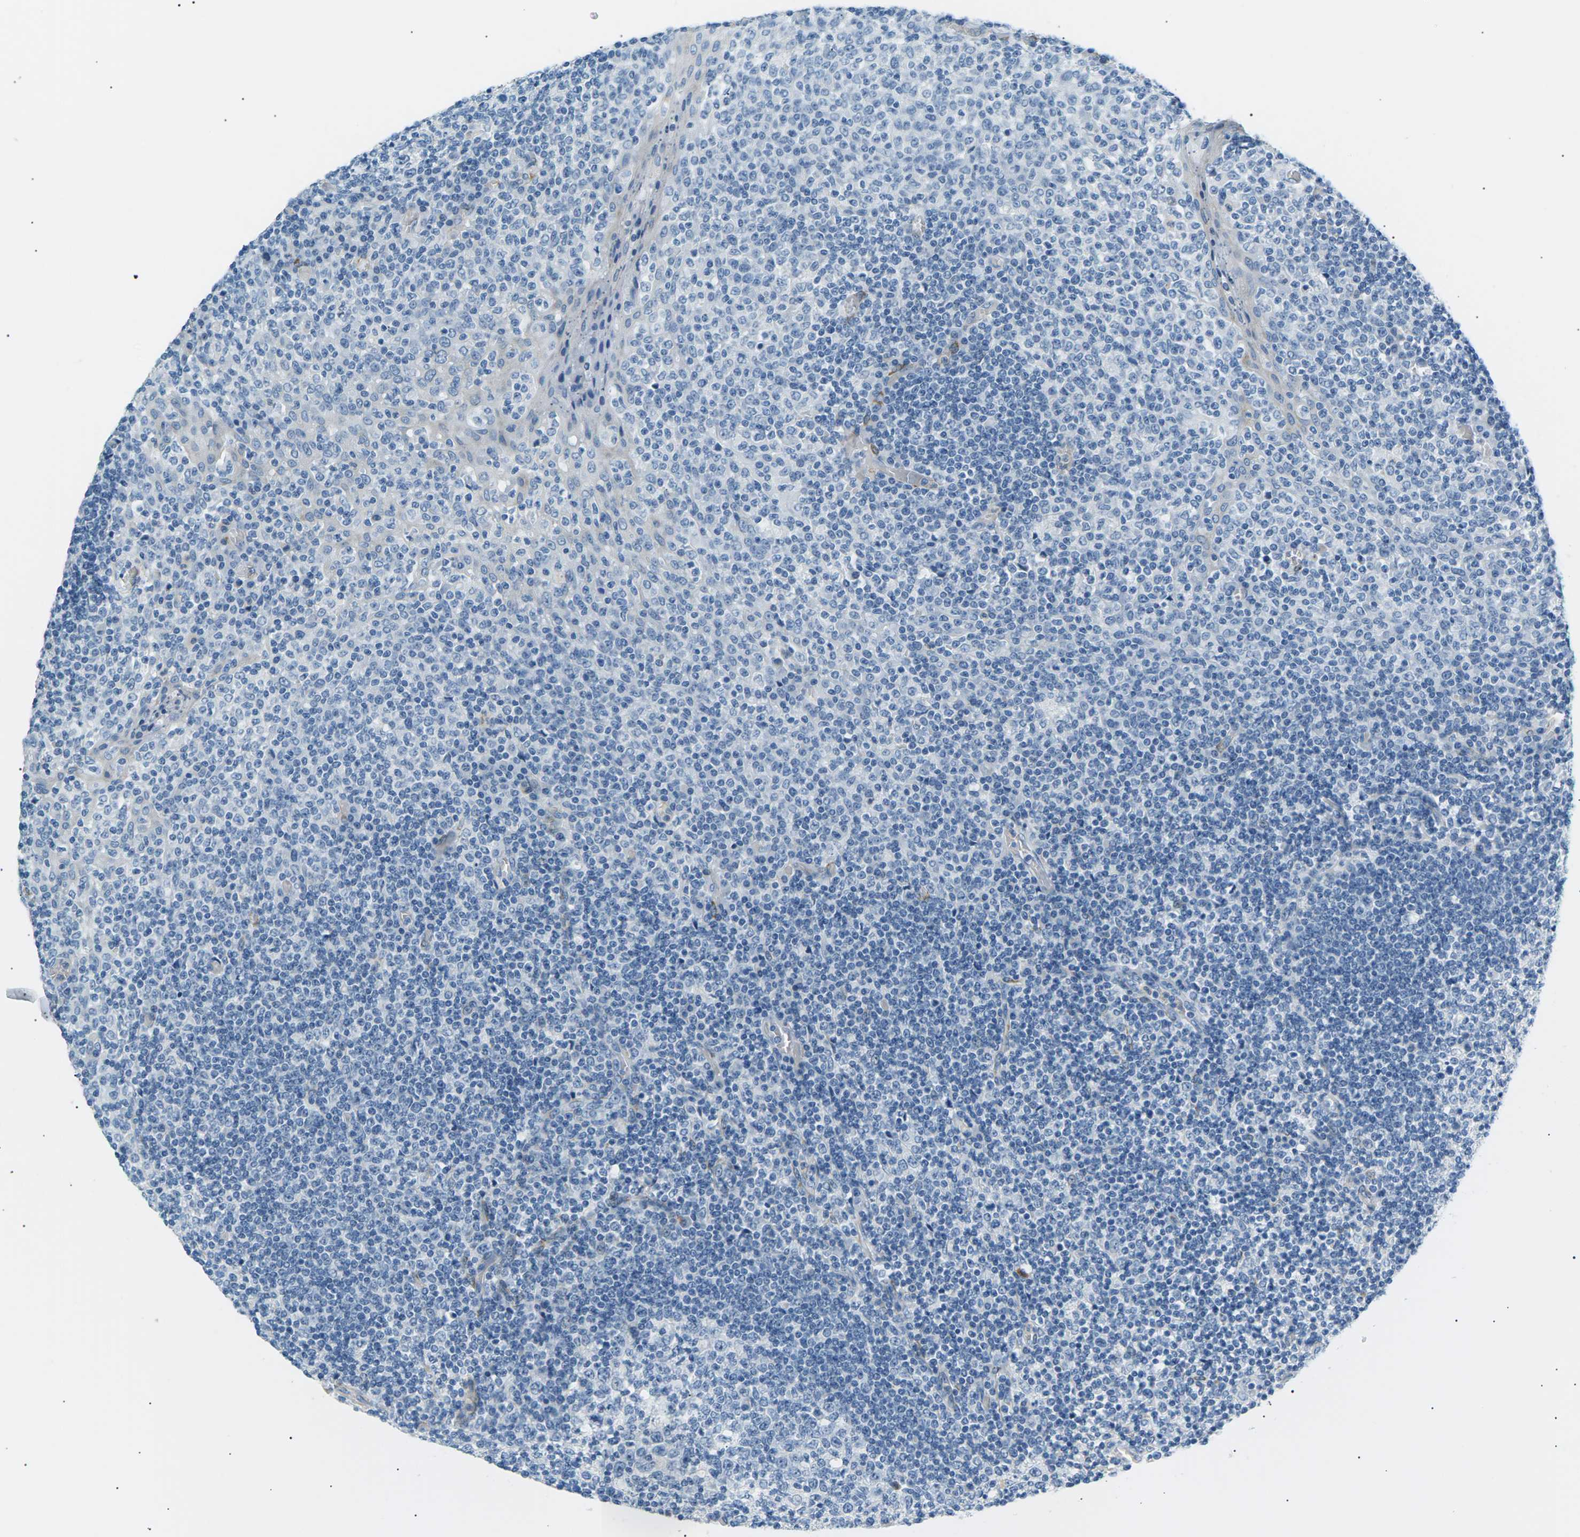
{"staining": {"intensity": "negative", "quantity": "none", "location": "none"}, "tissue": "tonsil", "cell_type": "Germinal center cells", "image_type": "normal", "snomed": [{"axis": "morphology", "description": "Normal tissue, NOS"}, {"axis": "topography", "description": "Tonsil"}], "caption": "IHC of unremarkable tonsil shows no expression in germinal center cells. Brightfield microscopy of immunohistochemistry (IHC) stained with DAB (brown) and hematoxylin (blue), captured at high magnification.", "gene": "SEPTIN5", "patient": {"sex": "female", "age": 19}}